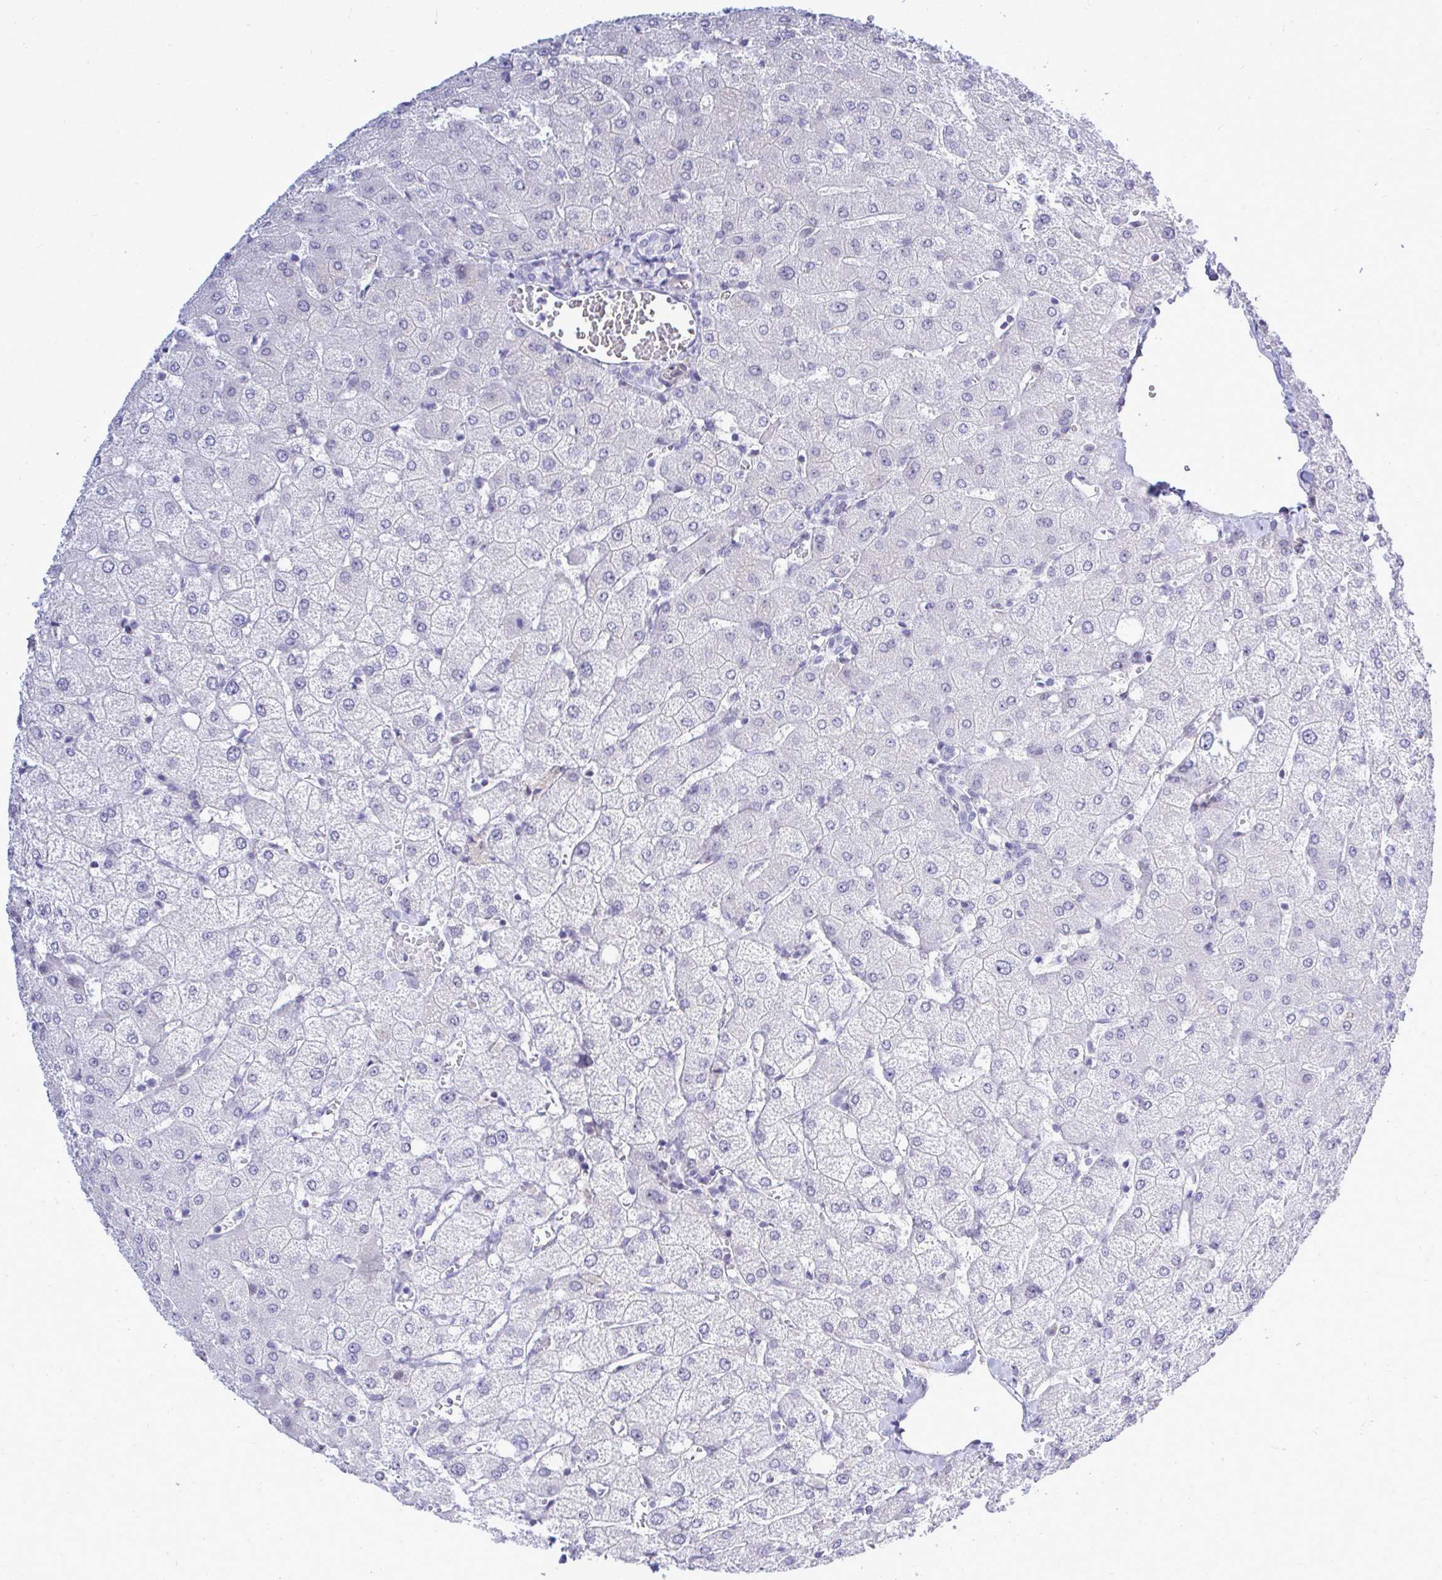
{"staining": {"intensity": "negative", "quantity": "none", "location": "none"}, "tissue": "liver", "cell_type": "Cholangiocytes", "image_type": "normal", "snomed": [{"axis": "morphology", "description": "Normal tissue, NOS"}, {"axis": "topography", "description": "Liver"}], "caption": "High magnification brightfield microscopy of normal liver stained with DAB (brown) and counterstained with hematoxylin (blue): cholangiocytes show no significant positivity. The staining is performed using DAB (3,3'-diaminobenzidine) brown chromogen with nuclei counter-stained in using hematoxylin.", "gene": "SLC25A51", "patient": {"sex": "female", "age": 54}}